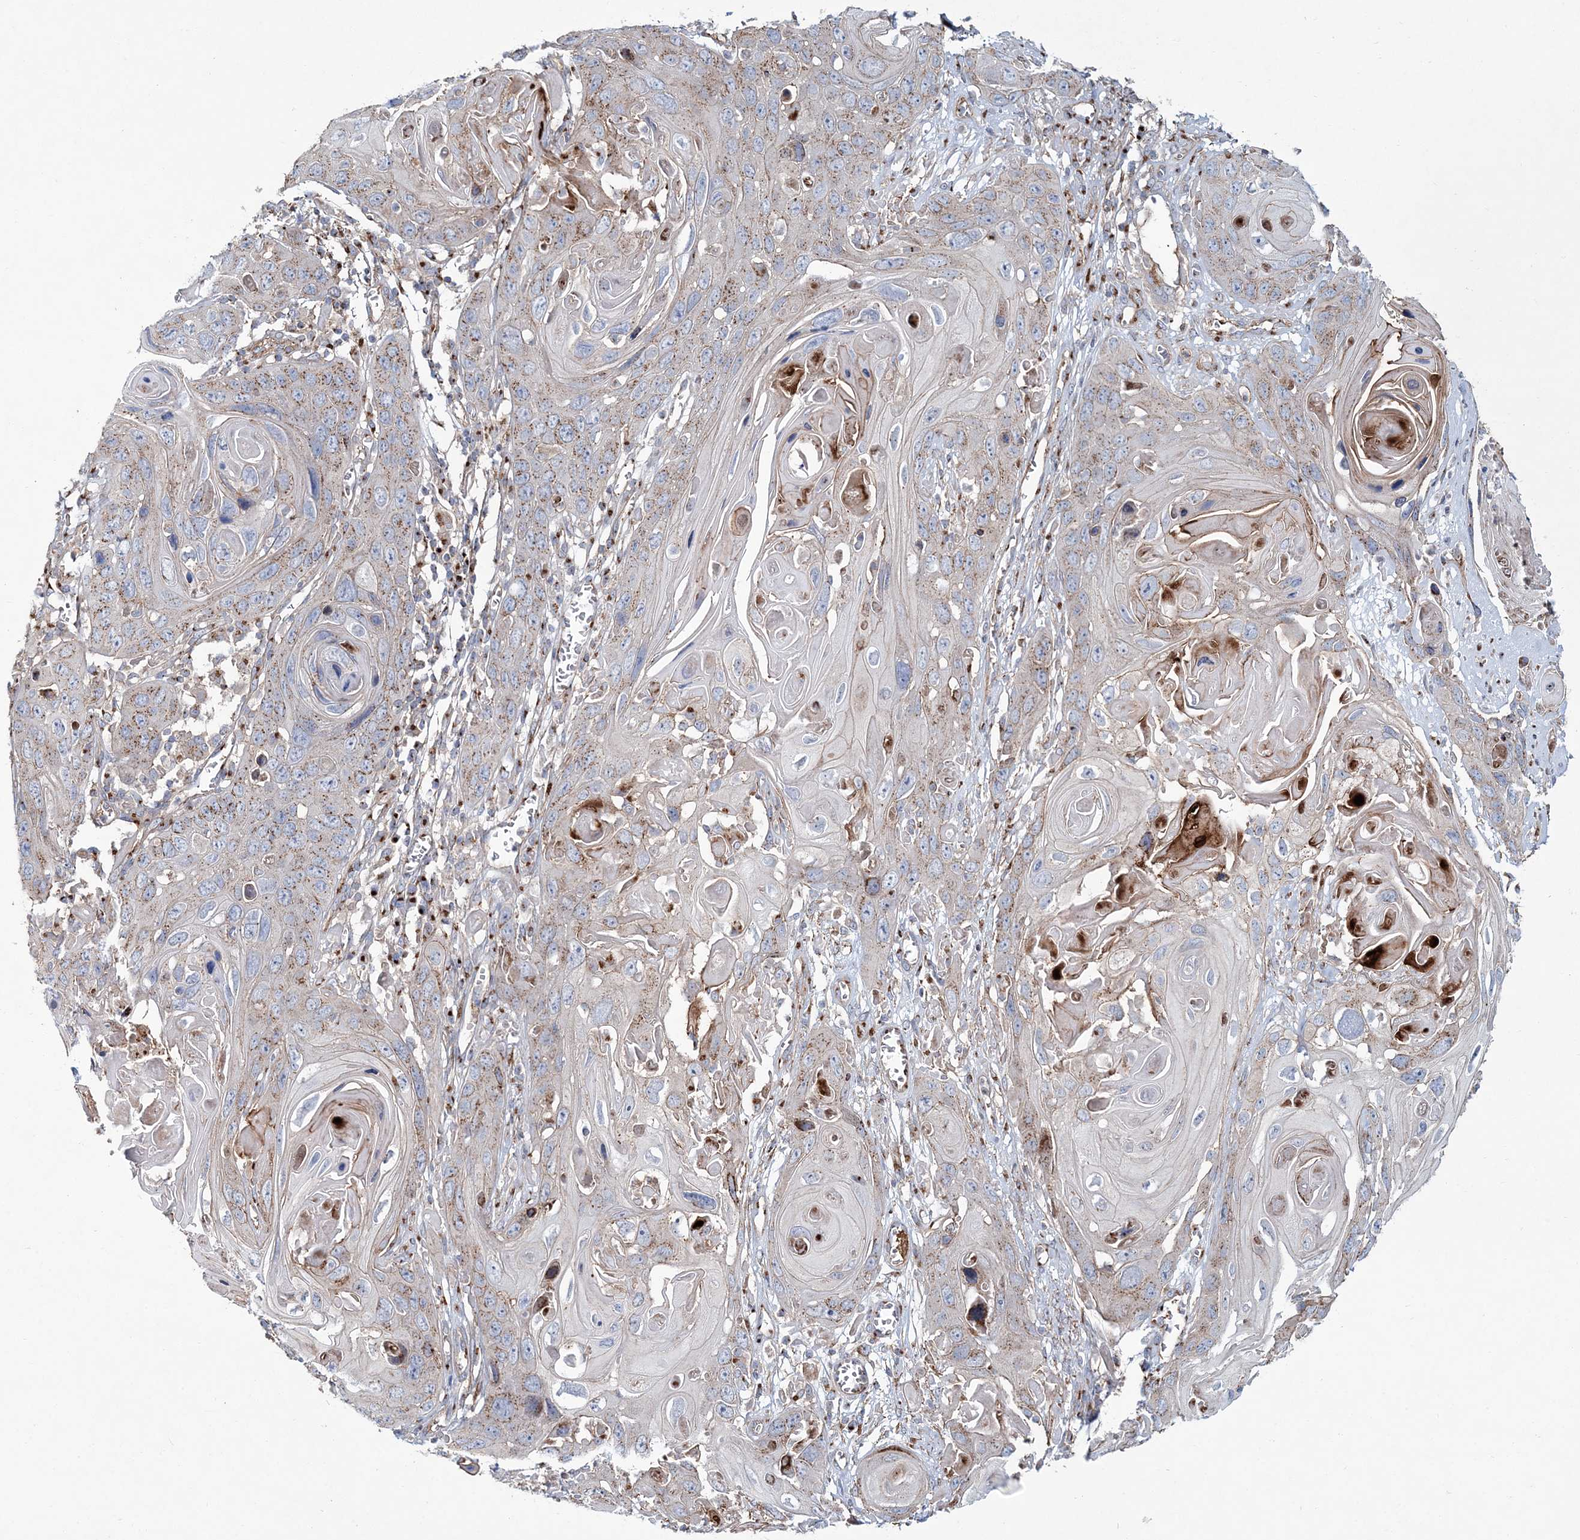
{"staining": {"intensity": "moderate", "quantity": ">75%", "location": "cytoplasmic/membranous"}, "tissue": "skin cancer", "cell_type": "Tumor cells", "image_type": "cancer", "snomed": [{"axis": "morphology", "description": "Squamous cell carcinoma, NOS"}, {"axis": "topography", "description": "Skin"}], "caption": "A micrograph of human skin squamous cell carcinoma stained for a protein demonstrates moderate cytoplasmic/membranous brown staining in tumor cells.", "gene": "MAN1A2", "patient": {"sex": "male", "age": 55}}